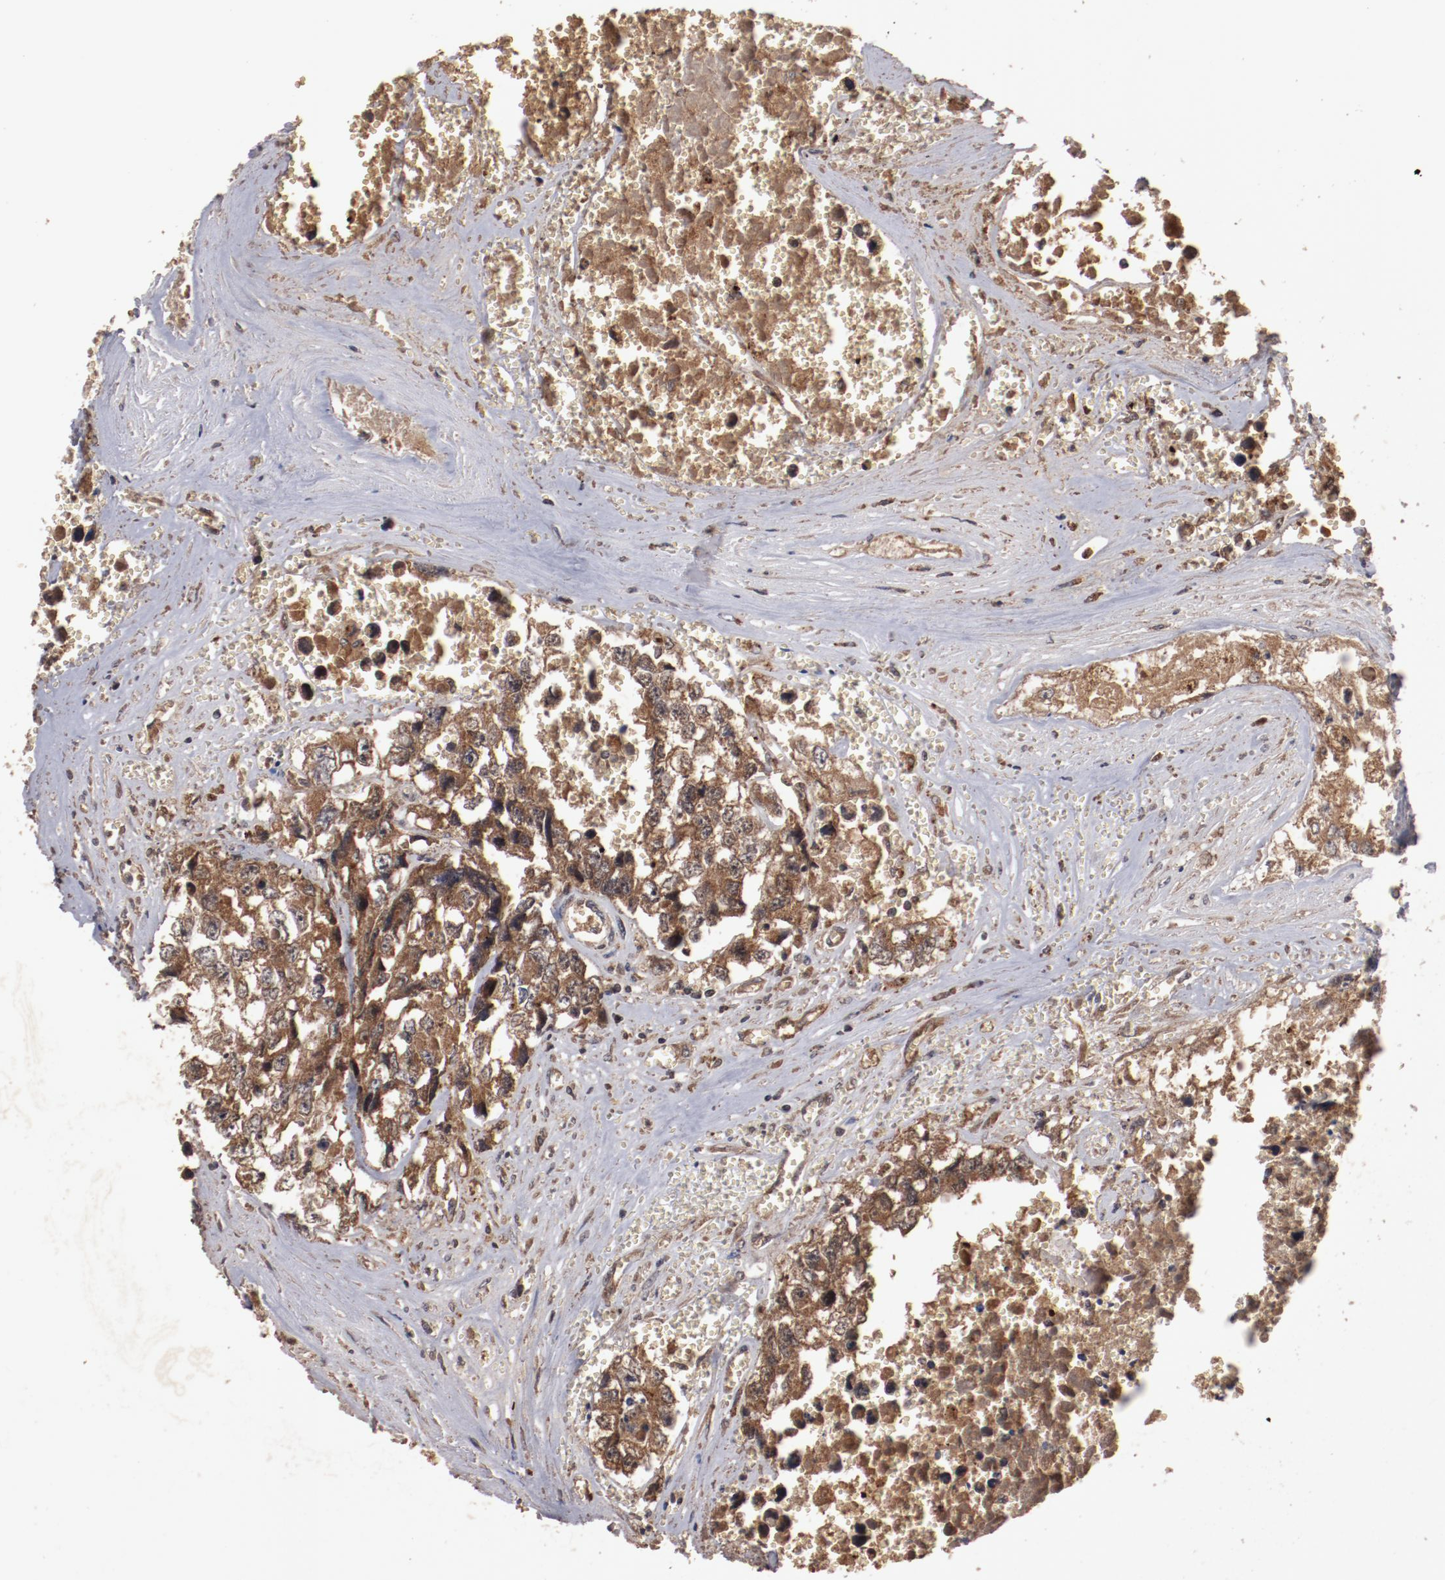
{"staining": {"intensity": "strong", "quantity": ">75%", "location": "cytoplasmic/membranous"}, "tissue": "testis cancer", "cell_type": "Tumor cells", "image_type": "cancer", "snomed": [{"axis": "morphology", "description": "Carcinoma, Embryonal, NOS"}, {"axis": "topography", "description": "Testis"}], "caption": "There is high levels of strong cytoplasmic/membranous positivity in tumor cells of testis embryonal carcinoma, as demonstrated by immunohistochemical staining (brown color).", "gene": "TENM1", "patient": {"sex": "male", "age": 31}}